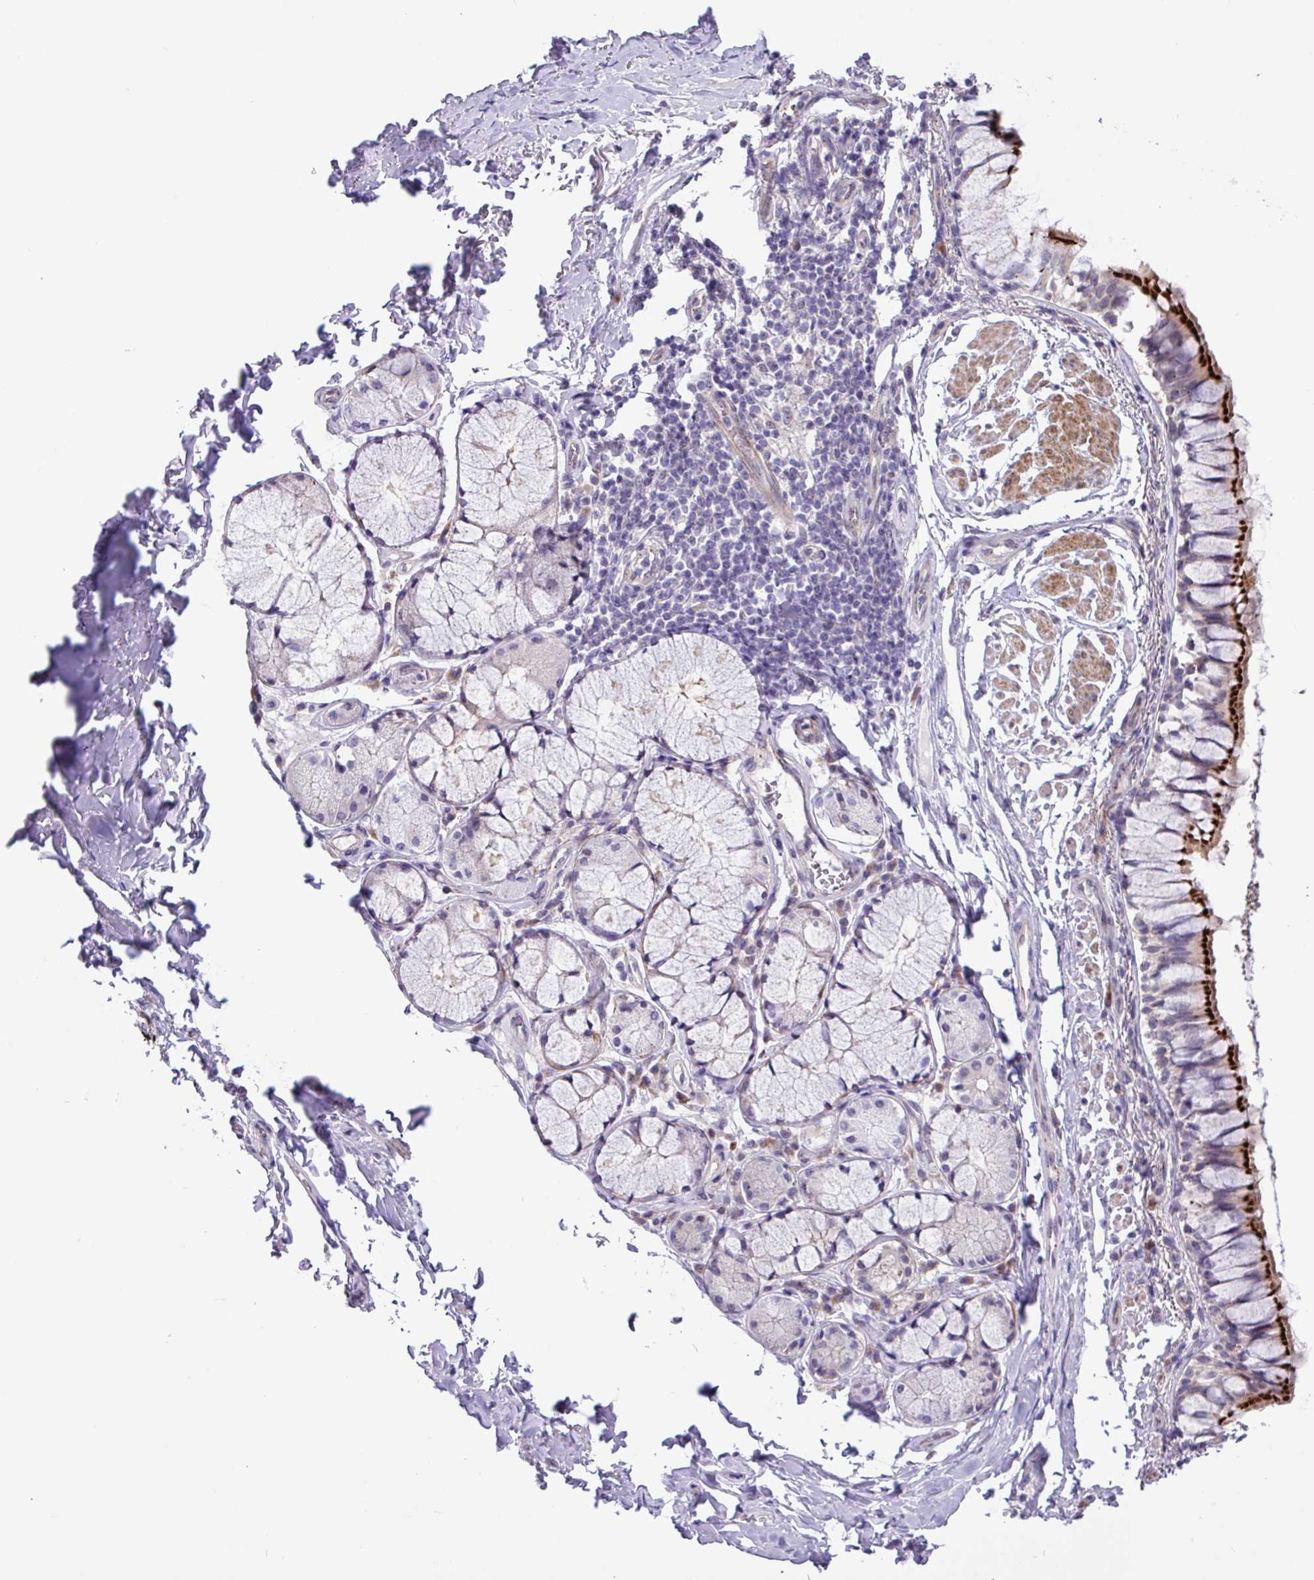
{"staining": {"intensity": "strong", "quantity": "25%-75%", "location": "cytoplasmic/membranous"}, "tissue": "bronchus", "cell_type": "Respiratory epithelial cells", "image_type": "normal", "snomed": [{"axis": "morphology", "description": "Normal tissue, NOS"}, {"axis": "topography", "description": "Bronchus"}], "caption": "High-magnification brightfield microscopy of benign bronchus stained with DAB (3,3'-diaminobenzidine) (brown) and counterstained with hematoxylin (blue). respiratory epithelial cells exhibit strong cytoplasmic/membranous positivity is present in approximately25%-75% of cells. (DAB = brown stain, brightfield microscopy at high magnification).", "gene": "SPINK8", "patient": {"sex": "male", "age": 70}}